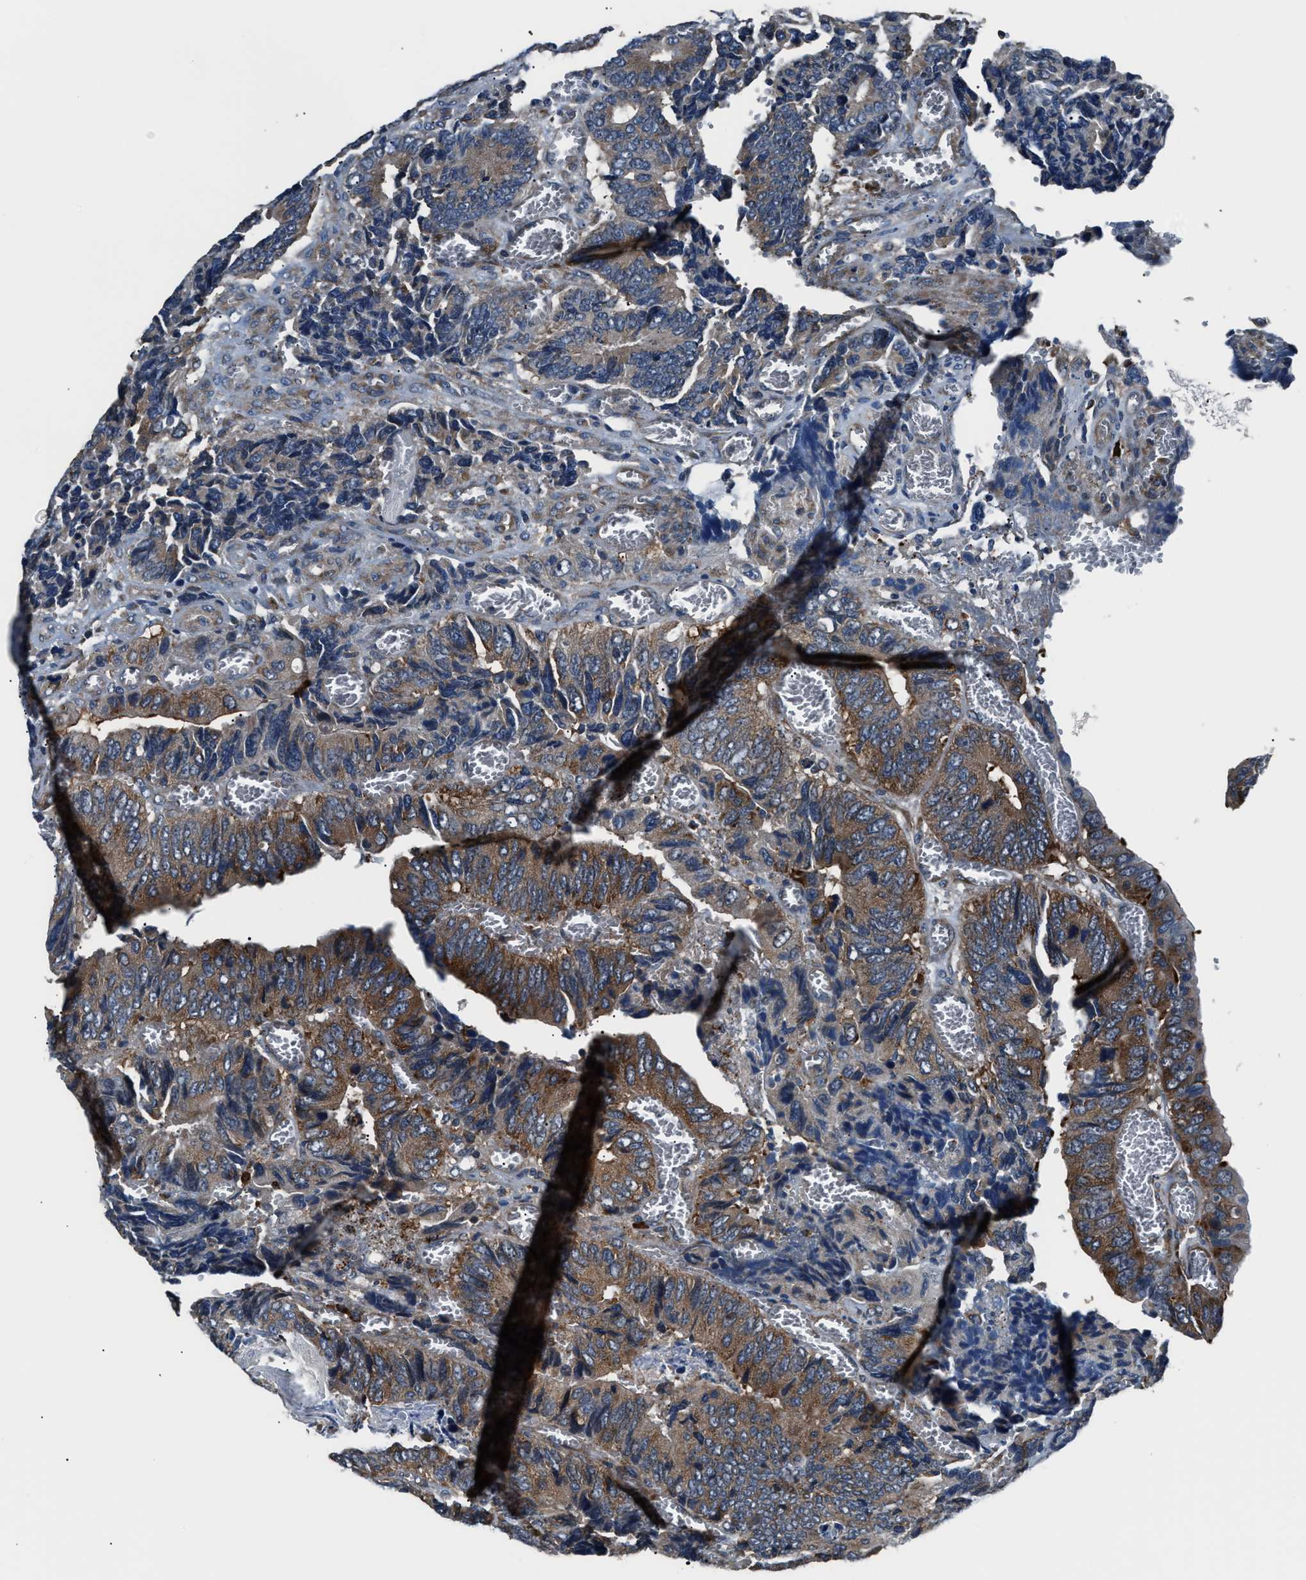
{"staining": {"intensity": "moderate", "quantity": "25%-75%", "location": "cytoplasmic/membranous"}, "tissue": "colorectal cancer", "cell_type": "Tumor cells", "image_type": "cancer", "snomed": [{"axis": "morphology", "description": "Adenocarcinoma, NOS"}, {"axis": "topography", "description": "Colon"}], "caption": "The micrograph exhibits immunohistochemical staining of adenocarcinoma (colorectal). There is moderate cytoplasmic/membranous staining is present in approximately 25%-75% of tumor cells.", "gene": "IMPDH2", "patient": {"sex": "male", "age": 72}}